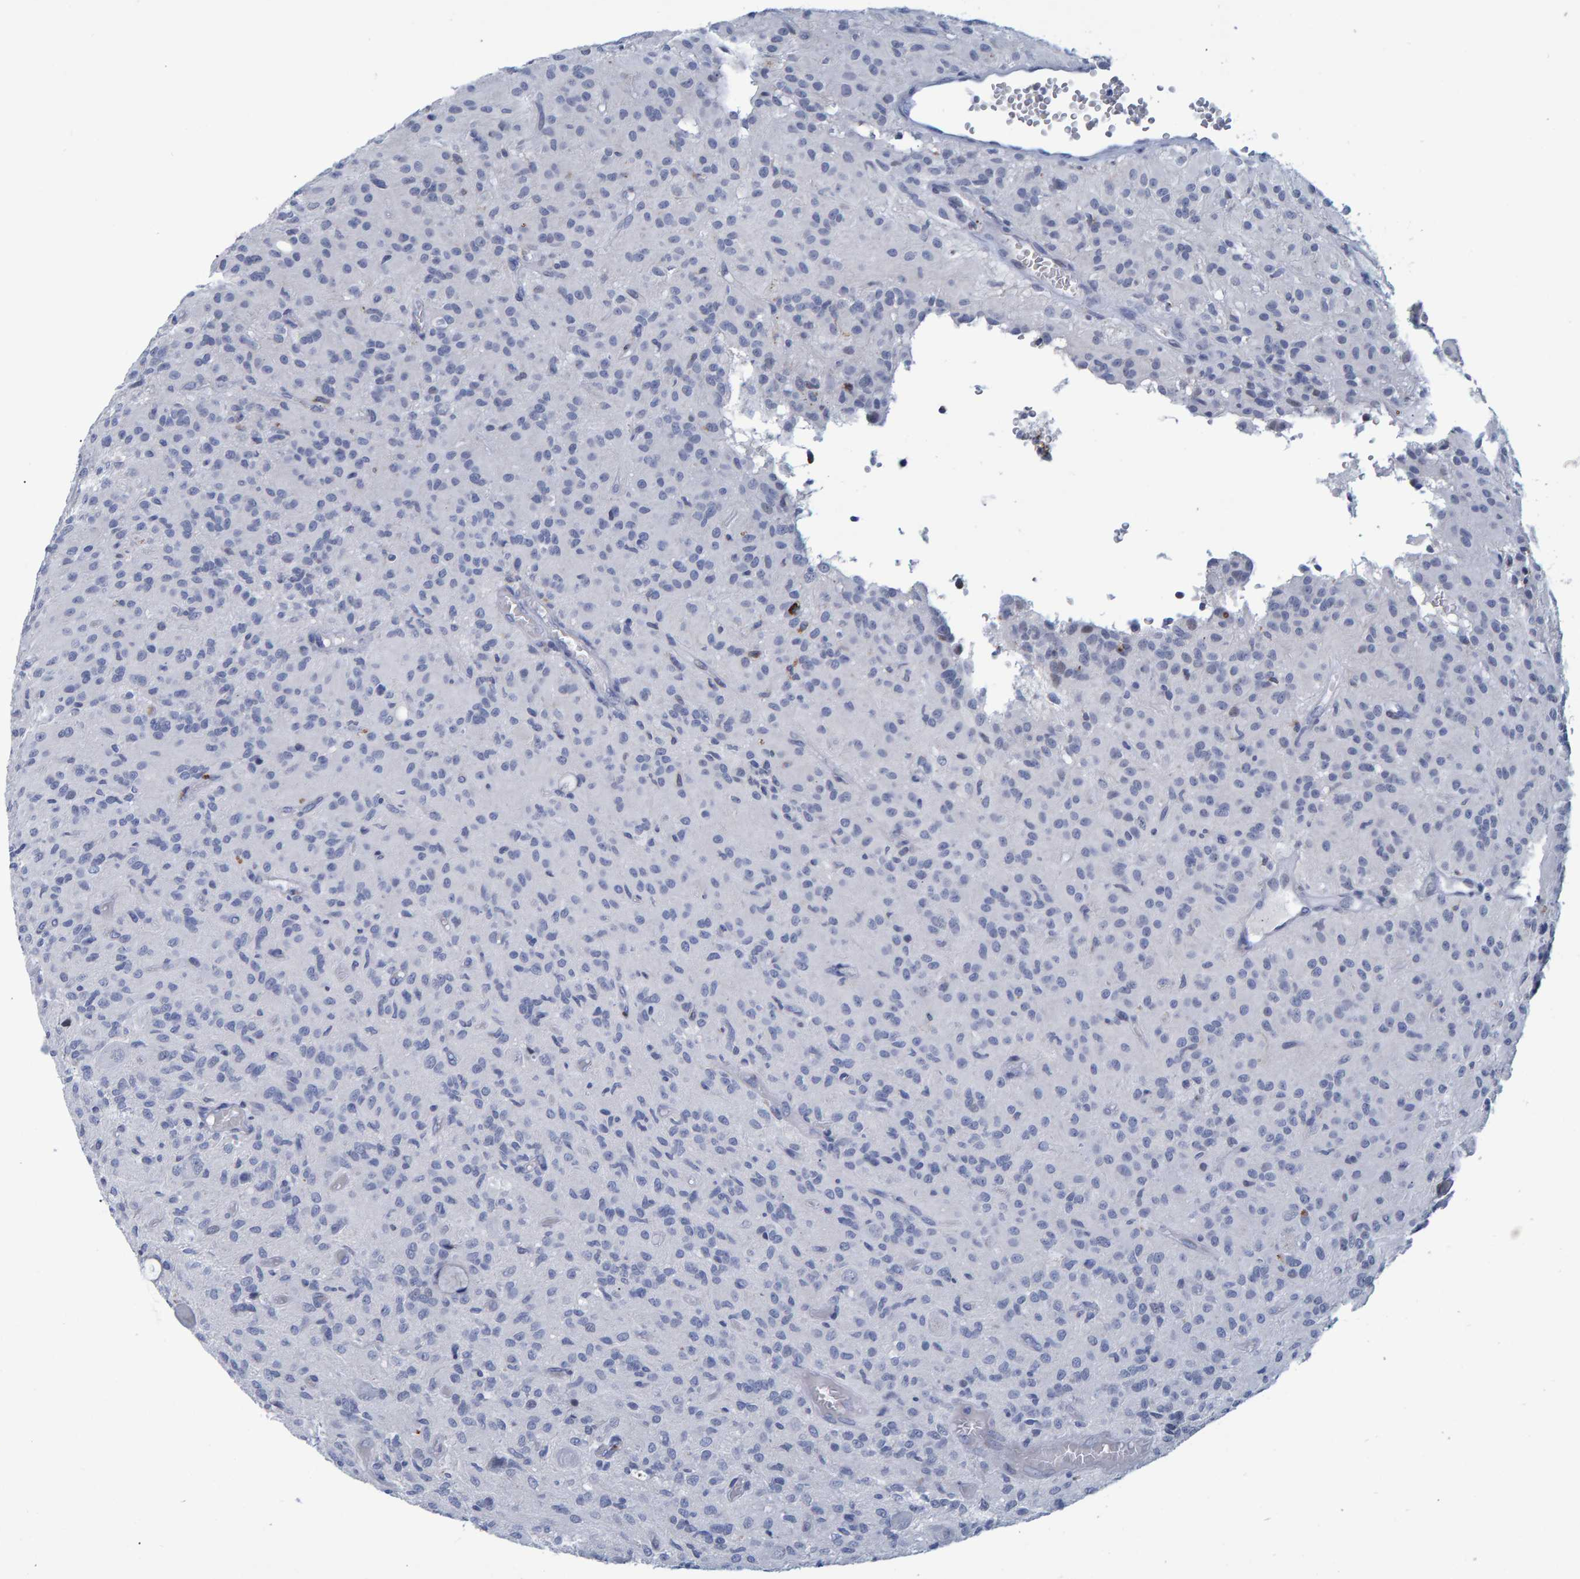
{"staining": {"intensity": "negative", "quantity": "none", "location": "none"}, "tissue": "glioma", "cell_type": "Tumor cells", "image_type": "cancer", "snomed": [{"axis": "morphology", "description": "Glioma, malignant, High grade"}, {"axis": "topography", "description": "Brain"}], "caption": "Tumor cells are negative for protein expression in human glioma.", "gene": "PROCA1", "patient": {"sex": "female", "age": 59}}